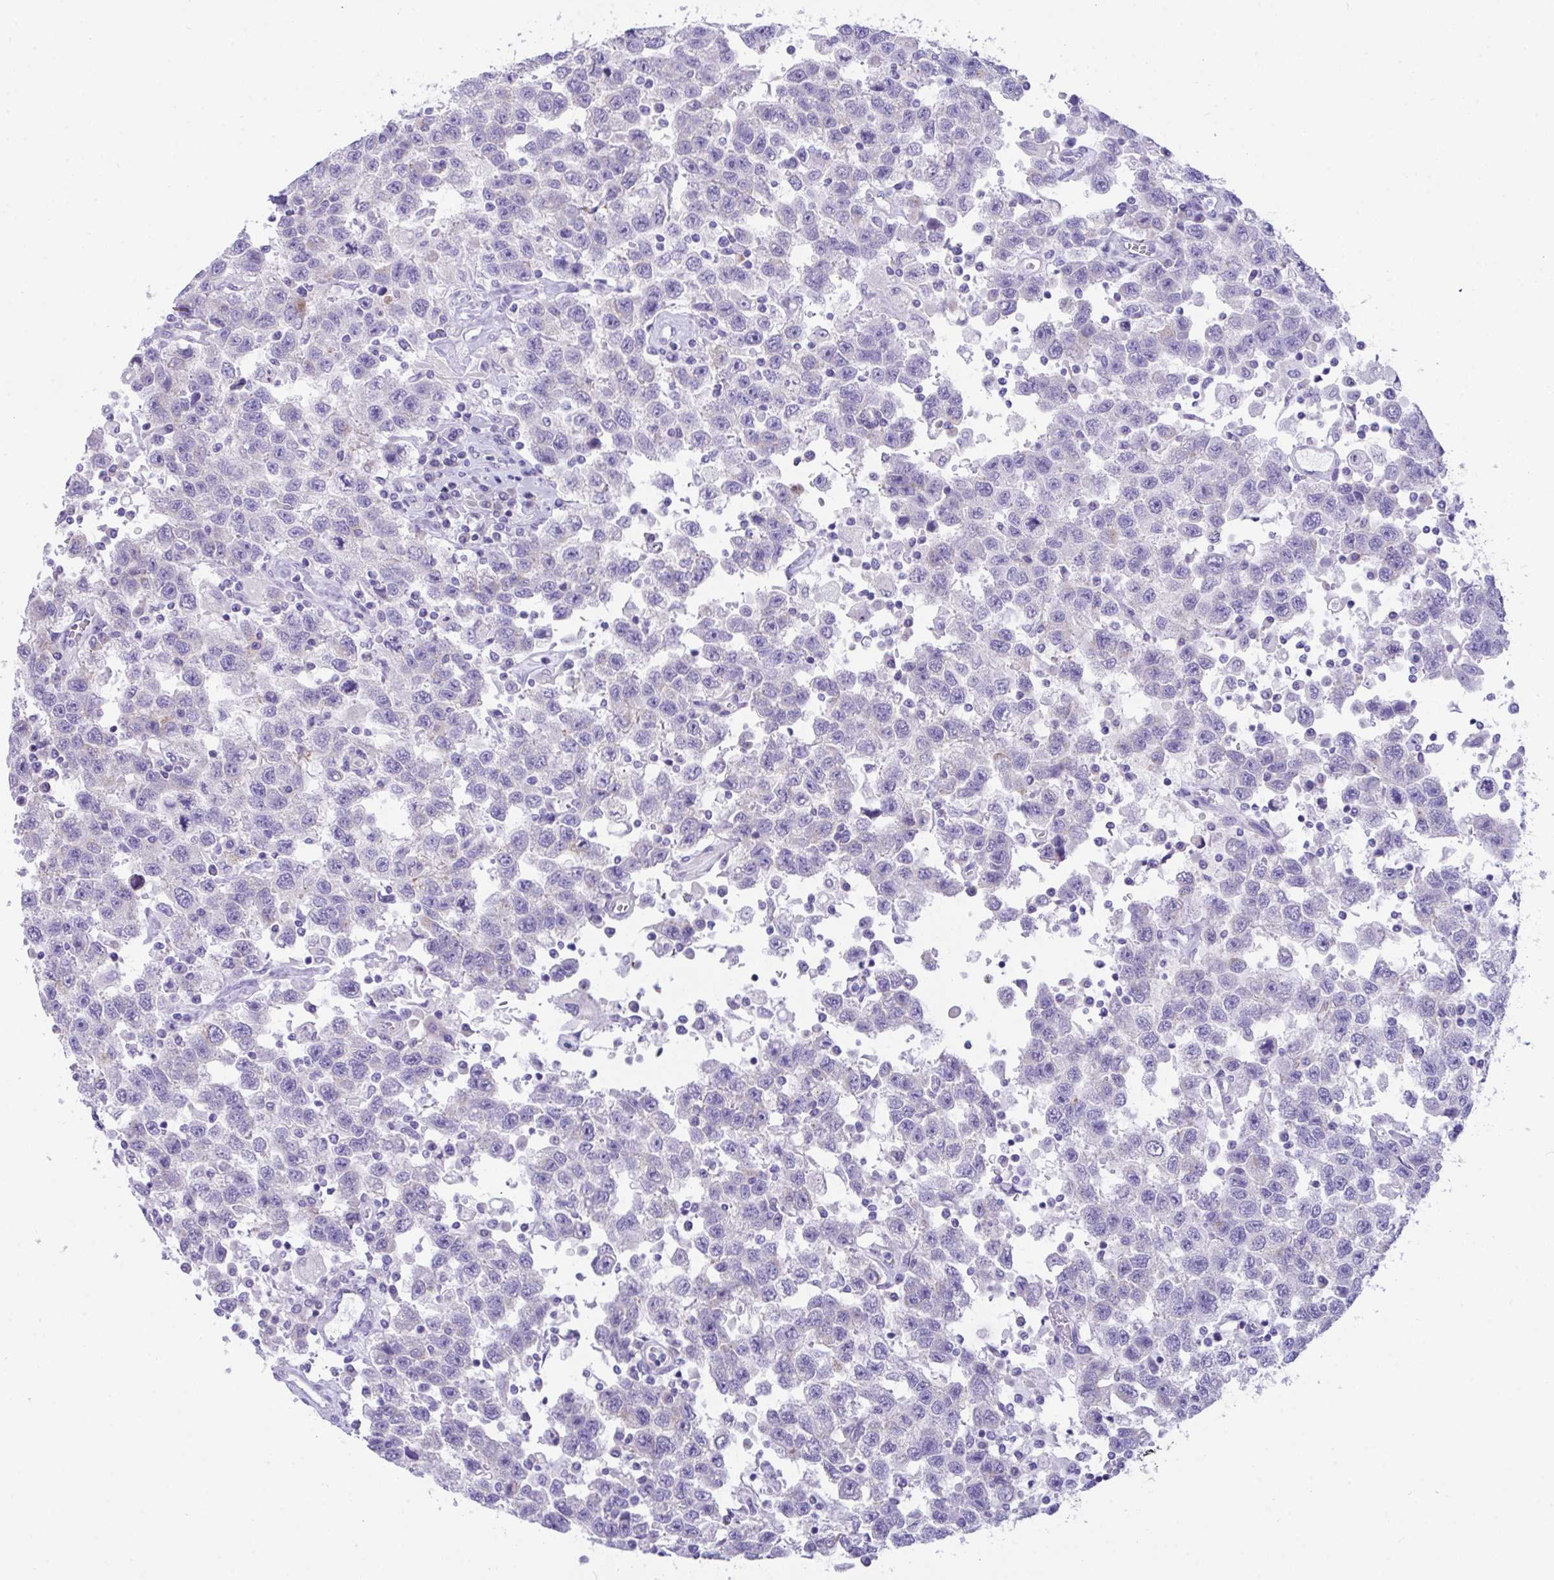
{"staining": {"intensity": "negative", "quantity": "none", "location": "none"}, "tissue": "testis cancer", "cell_type": "Tumor cells", "image_type": "cancer", "snomed": [{"axis": "morphology", "description": "Seminoma, NOS"}, {"axis": "topography", "description": "Testis"}], "caption": "Photomicrograph shows no protein staining in tumor cells of seminoma (testis) tissue.", "gene": "TMEM106B", "patient": {"sex": "male", "age": 41}}